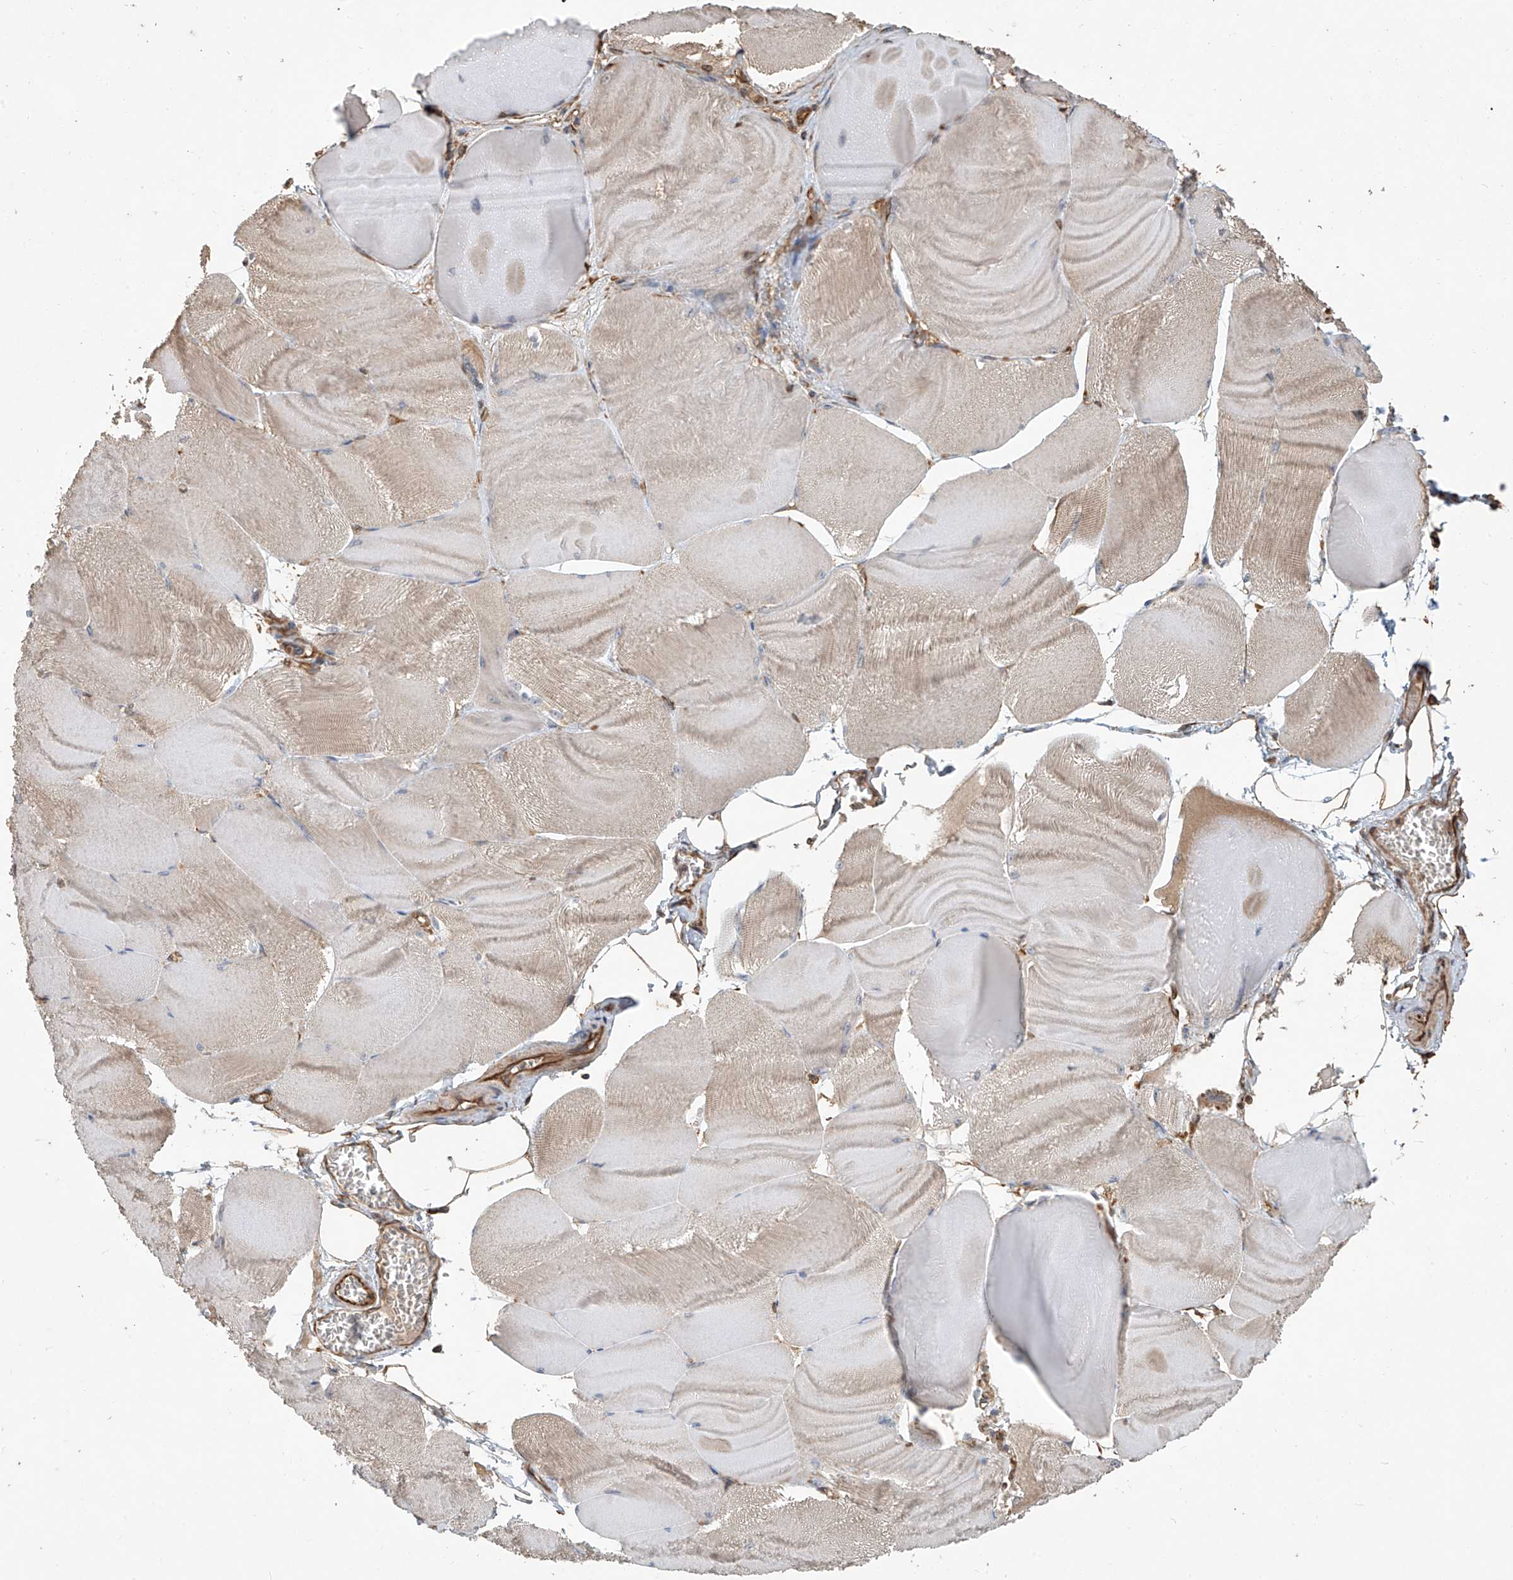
{"staining": {"intensity": "moderate", "quantity": "<25%", "location": "cytoplasmic/membranous"}, "tissue": "skeletal muscle", "cell_type": "Myocytes", "image_type": "normal", "snomed": [{"axis": "morphology", "description": "Normal tissue, NOS"}, {"axis": "morphology", "description": "Basal cell carcinoma"}, {"axis": "topography", "description": "Skeletal muscle"}], "caption": "Immunohistochemical staining of benign human skeletal muscle demonstrates <25% levels of moderate cytoplasmic/membranous protein staining in approximately <25% of myocytes. Ihc stains the protein of interest in brown and the nuclei are stained blue.", "gene": "AGBL5", "patient": {"sex": "female", "age": 64}}